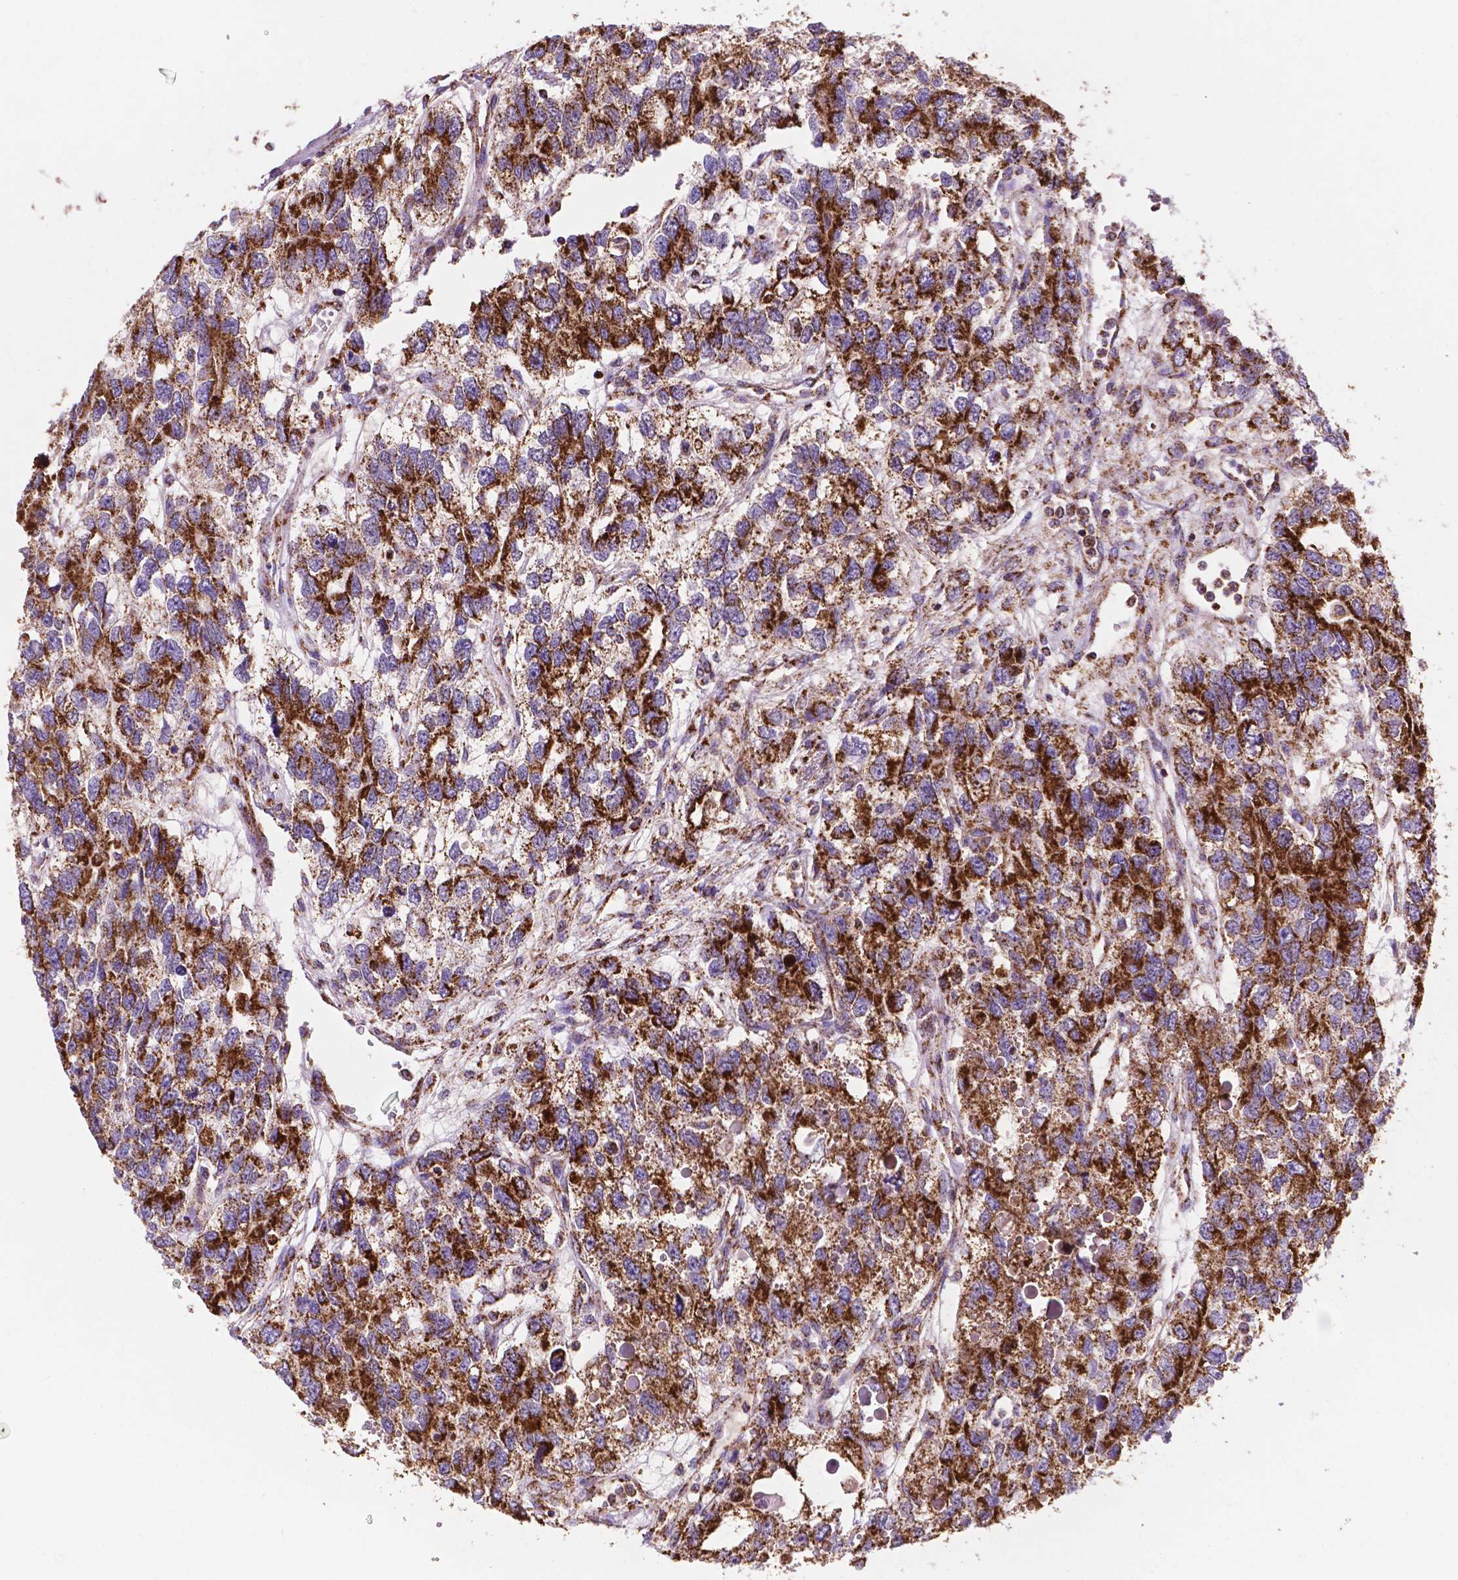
{"staining": {"intensity": "strong", "quantity": ">75%", "location": "cytoplasmic/membranous"}, "tissue": "testis cancer", "cell_type": "Tumor cells", "image_type": "cancer", "snomed": [{"axis": "morphology", "description": "Seminoma, NOS"}, {"axis": "topography", "description": "Testis"}], "caption": "Immunohistochemical staining of human testis seminoma reveals strong cytoplasmic/membranous protein expression in about >75% of tumor cells.", "gene": "HSPD1", "patient": {"sex": "male", "age": 52}}